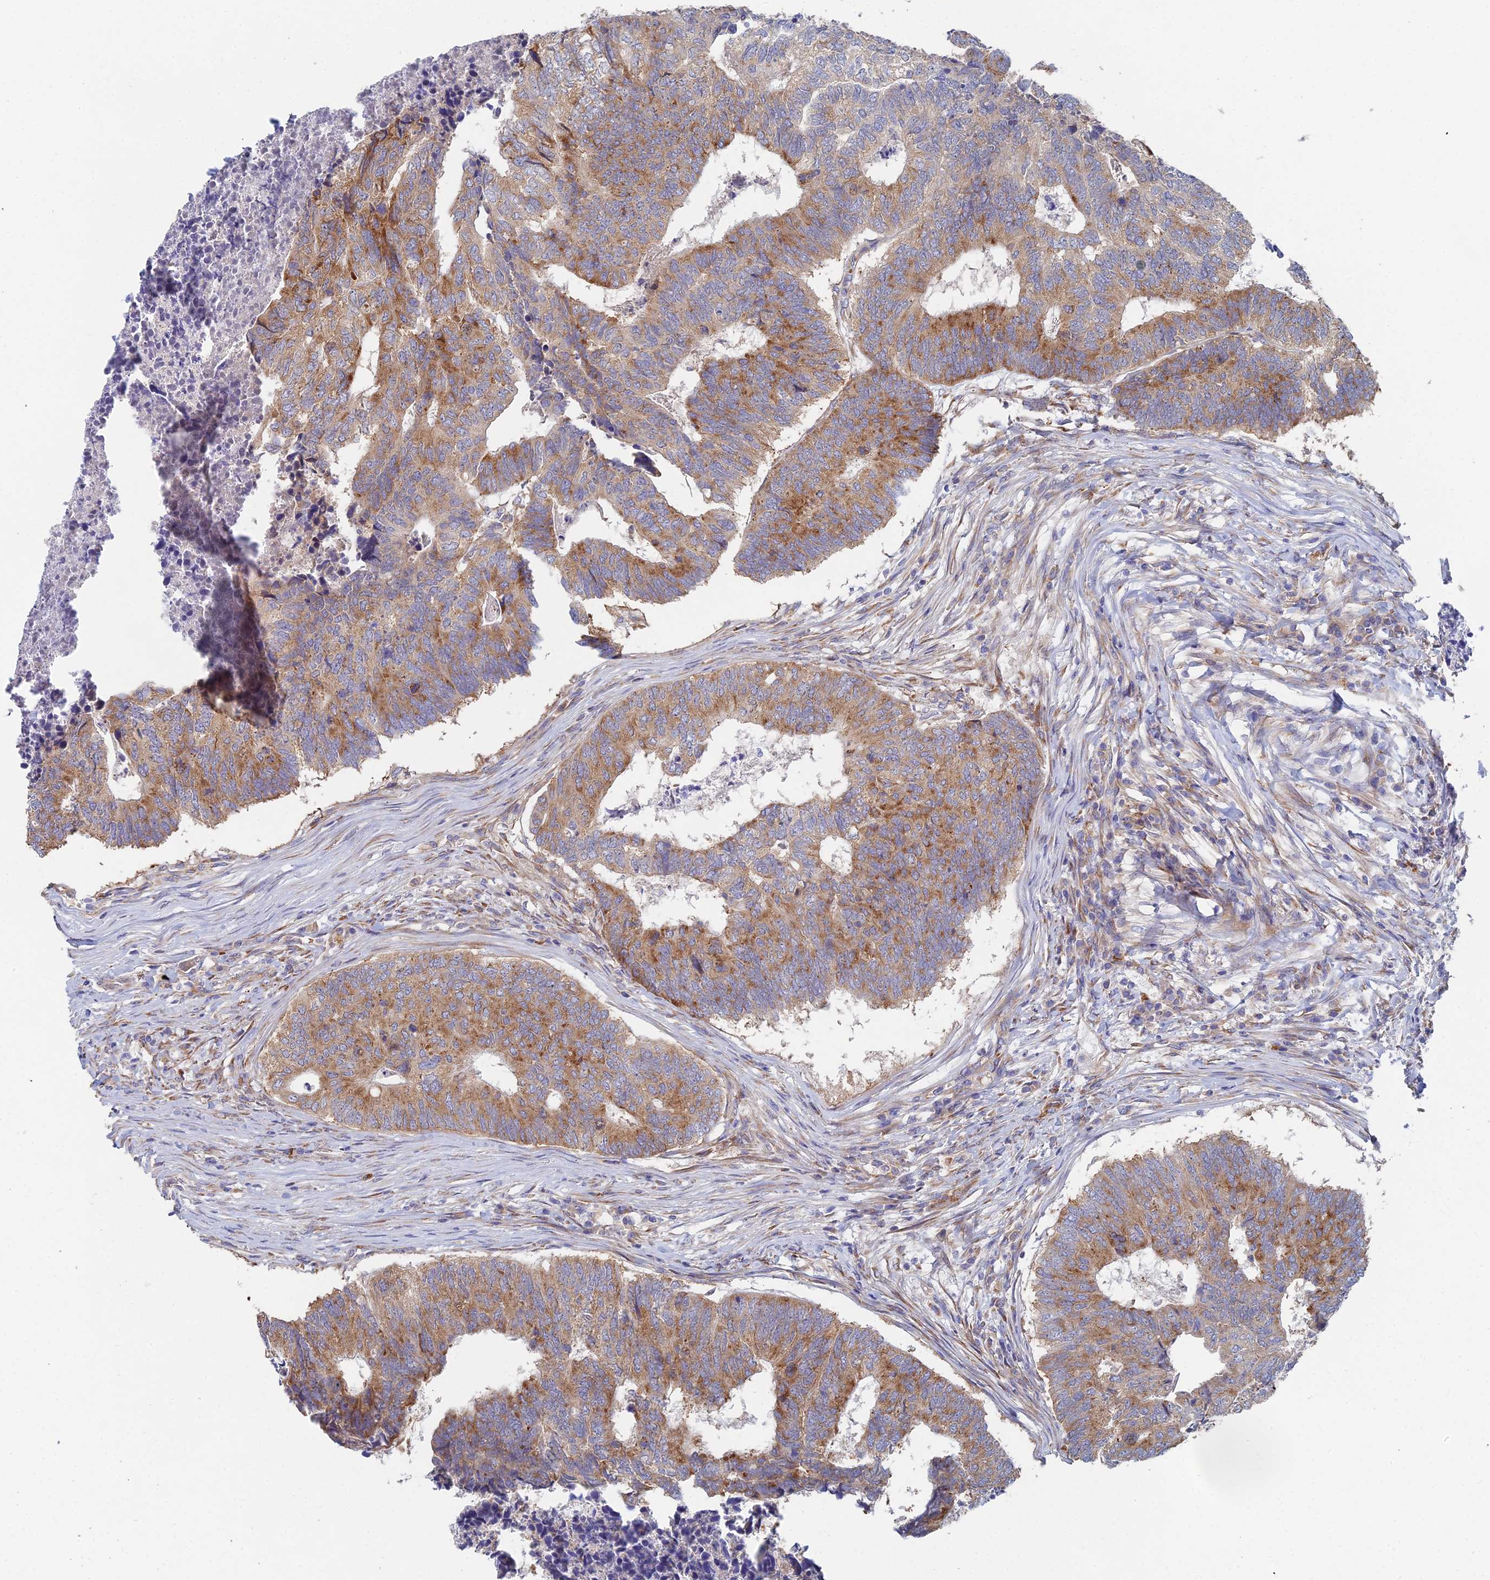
{"staining": {"intensity": "moderate", "quantity": ">75%", "location": "cytoplasmic/membranous"}, "tissue": "colorectal cancer", "cell_type": "Tumor cells", "image_type": "cancer", "snomed": [{"axis": "morphology", "description": "Adenocarcinoma, NOS"}, {"axis": "topography", "description": "Colon"}], "caption": "Immunohistochemical staining of adenocarcinoma (colorectal) displays moderate cytoplasmic/membranous protein staining in about >75% of tumor cells.", "gene": "ELOF1", "patient": {"sex": "female", "age": 67}}